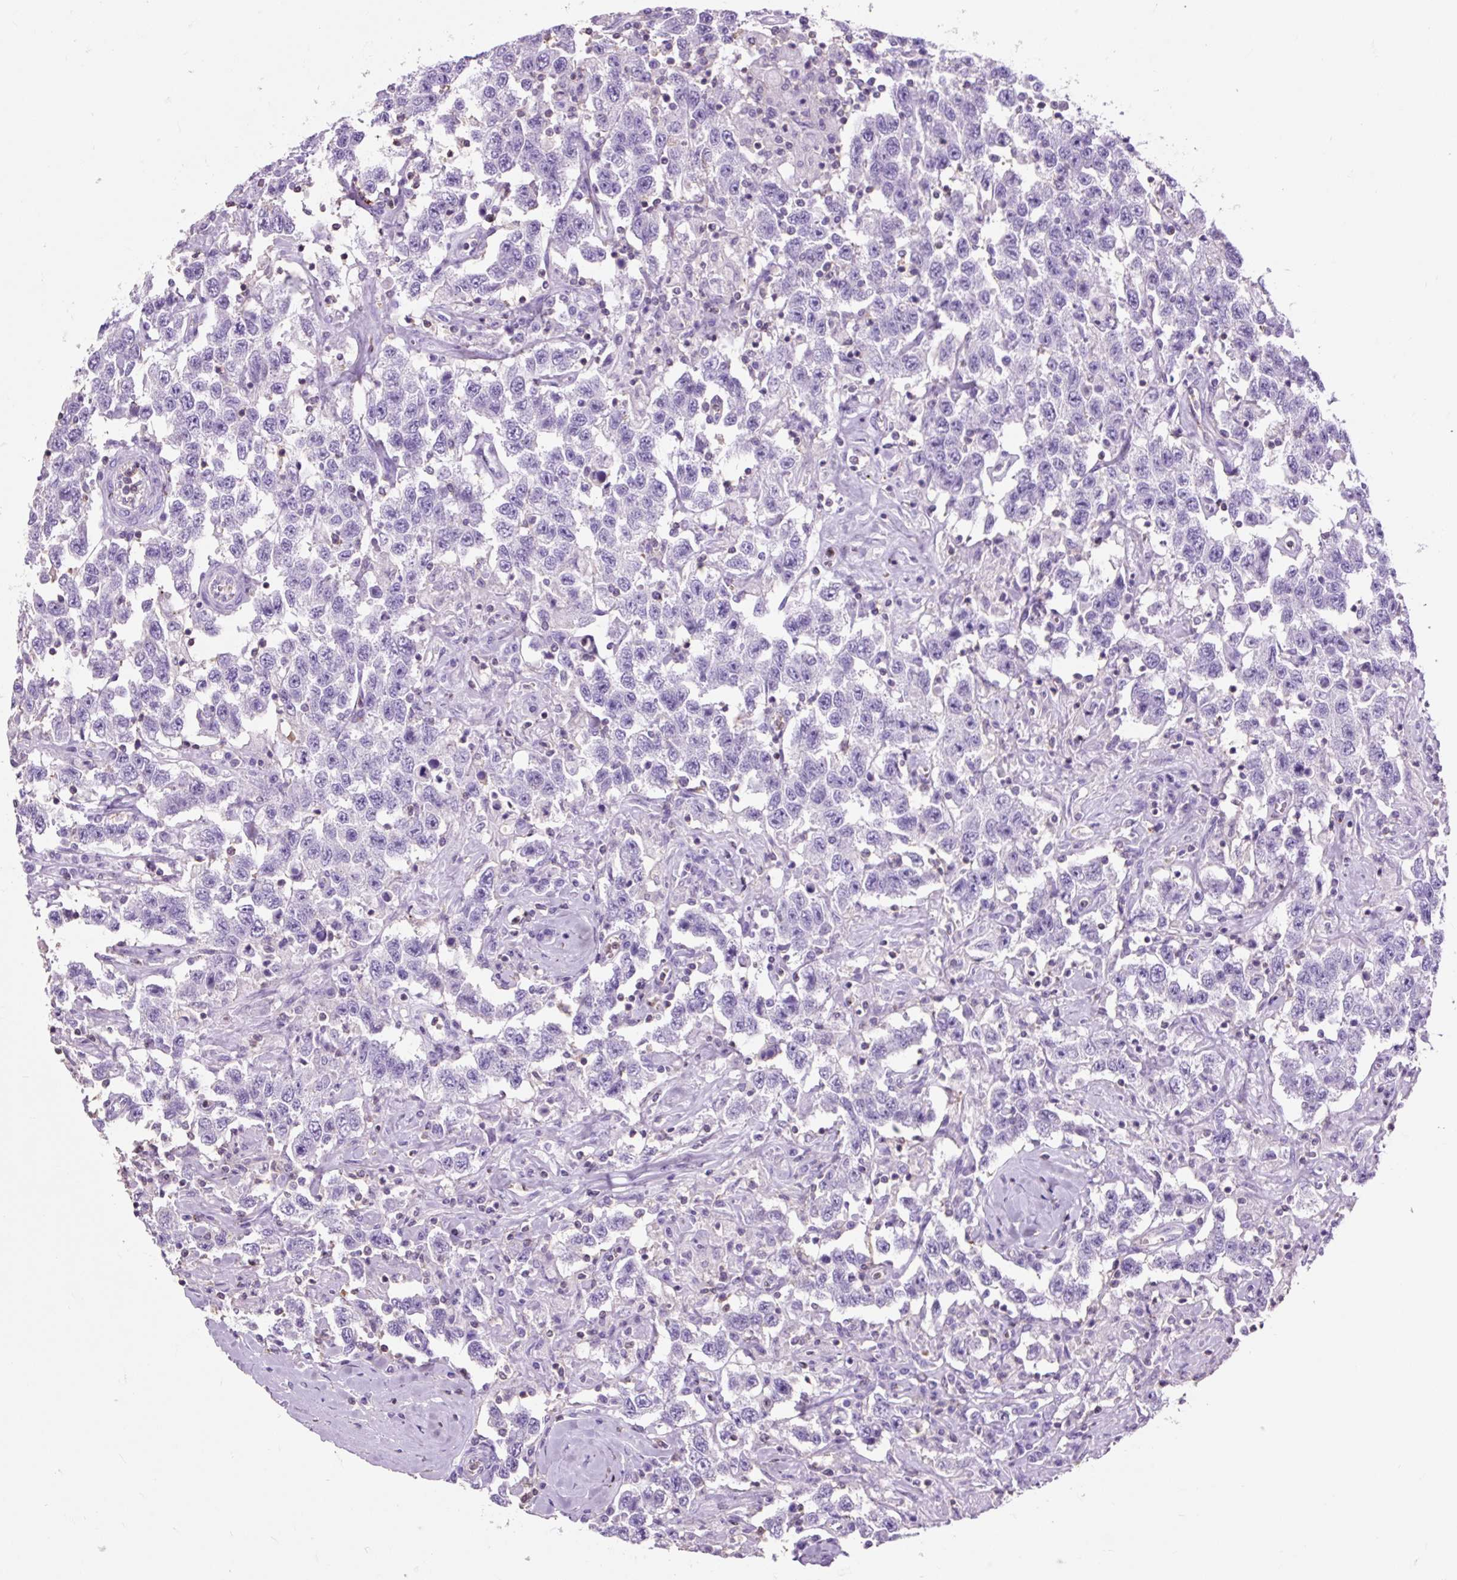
{"staining": {"intensity": "negative", "quantity": "none", "location": "none"}, "tissue": "testis cancer", "cell_type": "Tumor cells", "image_type": "cancer", "snomed": [{"axis": "morphology", "description": "Seminoma, NOS"}, {"axis": "topography", "description": "Testis"}], "caption": "The IHC image has no significant positivity in tumor cells of testis seminoma tissue.", "gene": "OR10A7", "patient": {"sex": "male", "age": 41}}